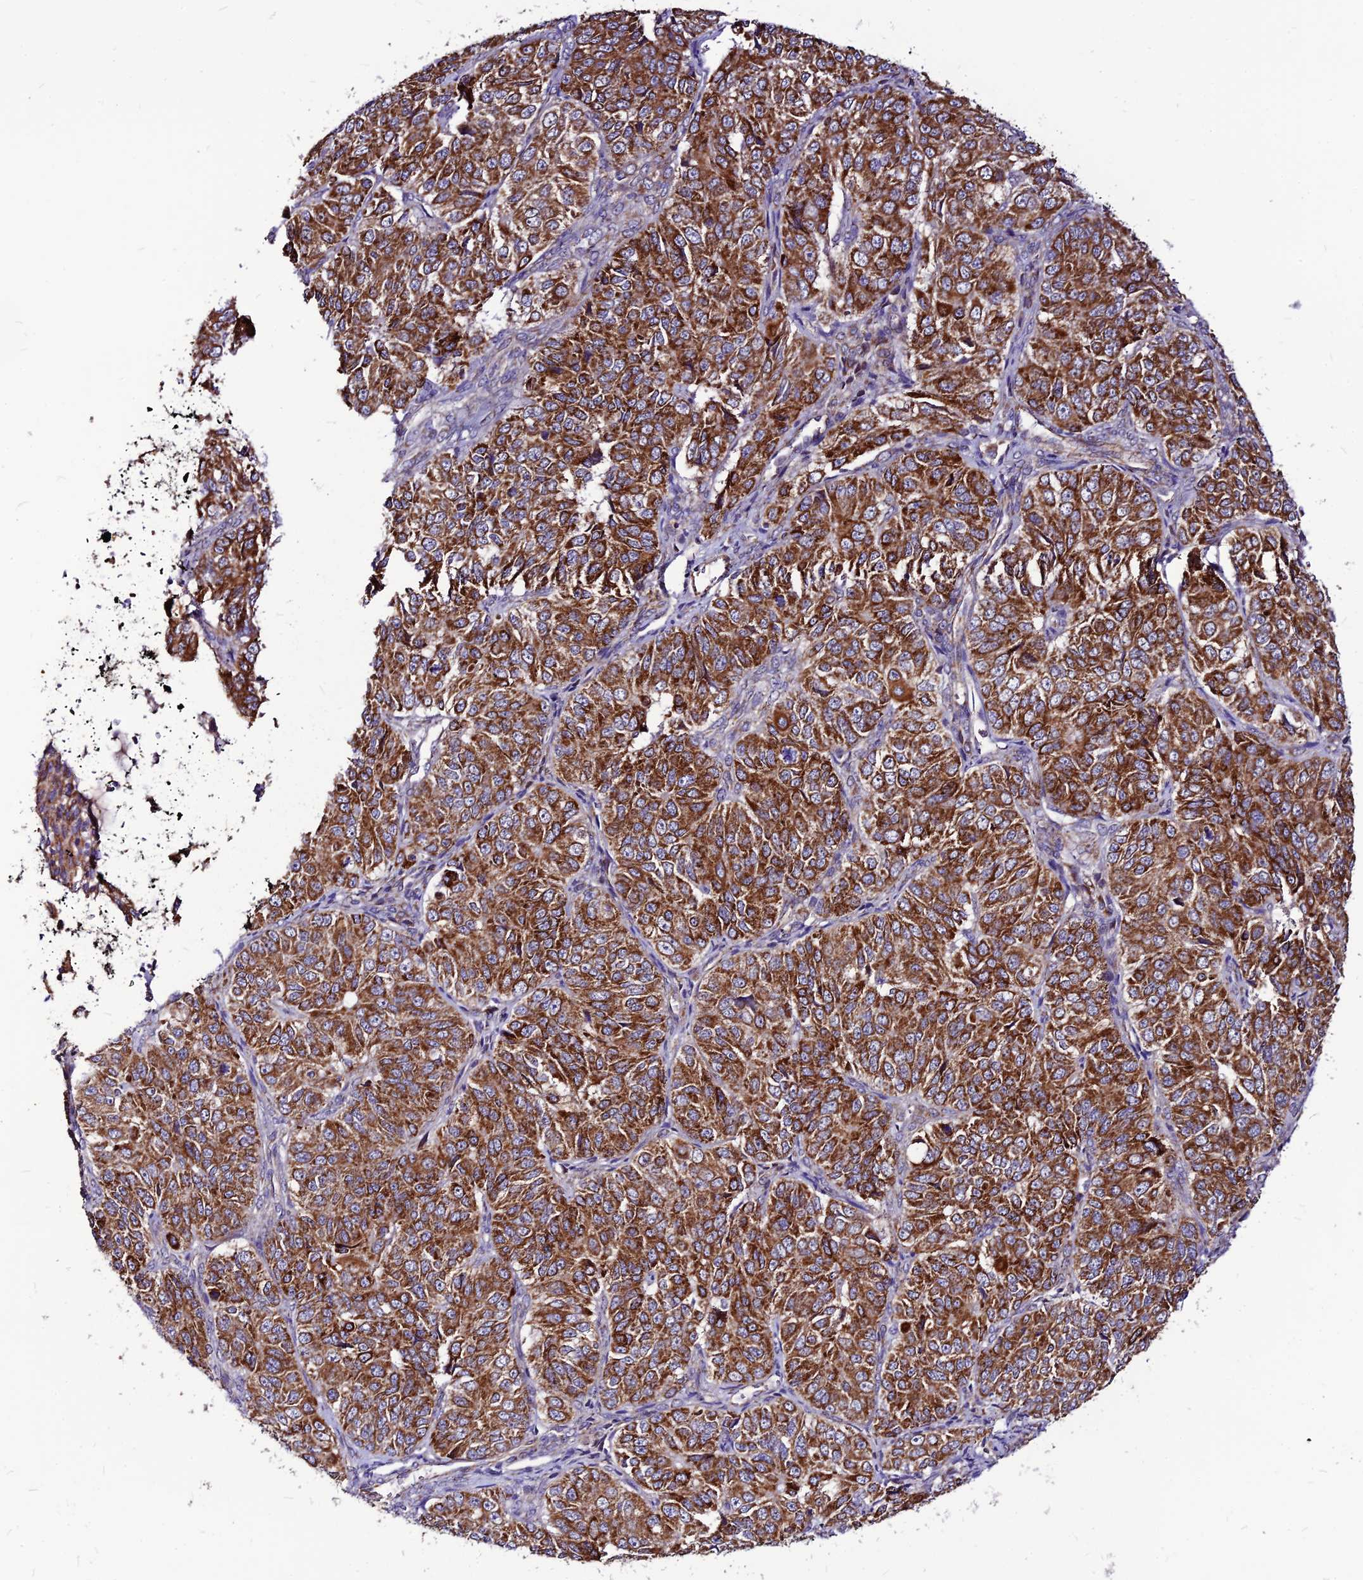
{"staining": {"intensity": "strong", "quantity": ">75%", "location": "cytoplasmic/membranous"}, "tissue": "ovarian cancer", "cell_type": "Tumor cells", "image_type": "cancer", "snomed": [{"axis": "morphology", "description": "Carcinoma, endometroid"}, {"axis": "topography", "description": "Ovary"}], "caption": "Ovarian cancer stained for a protein shows strong cytoplasmic/membranous positivity in tumor cells.", "gene": "ECI1", "patient": {"sex": "female", "age": 51}}